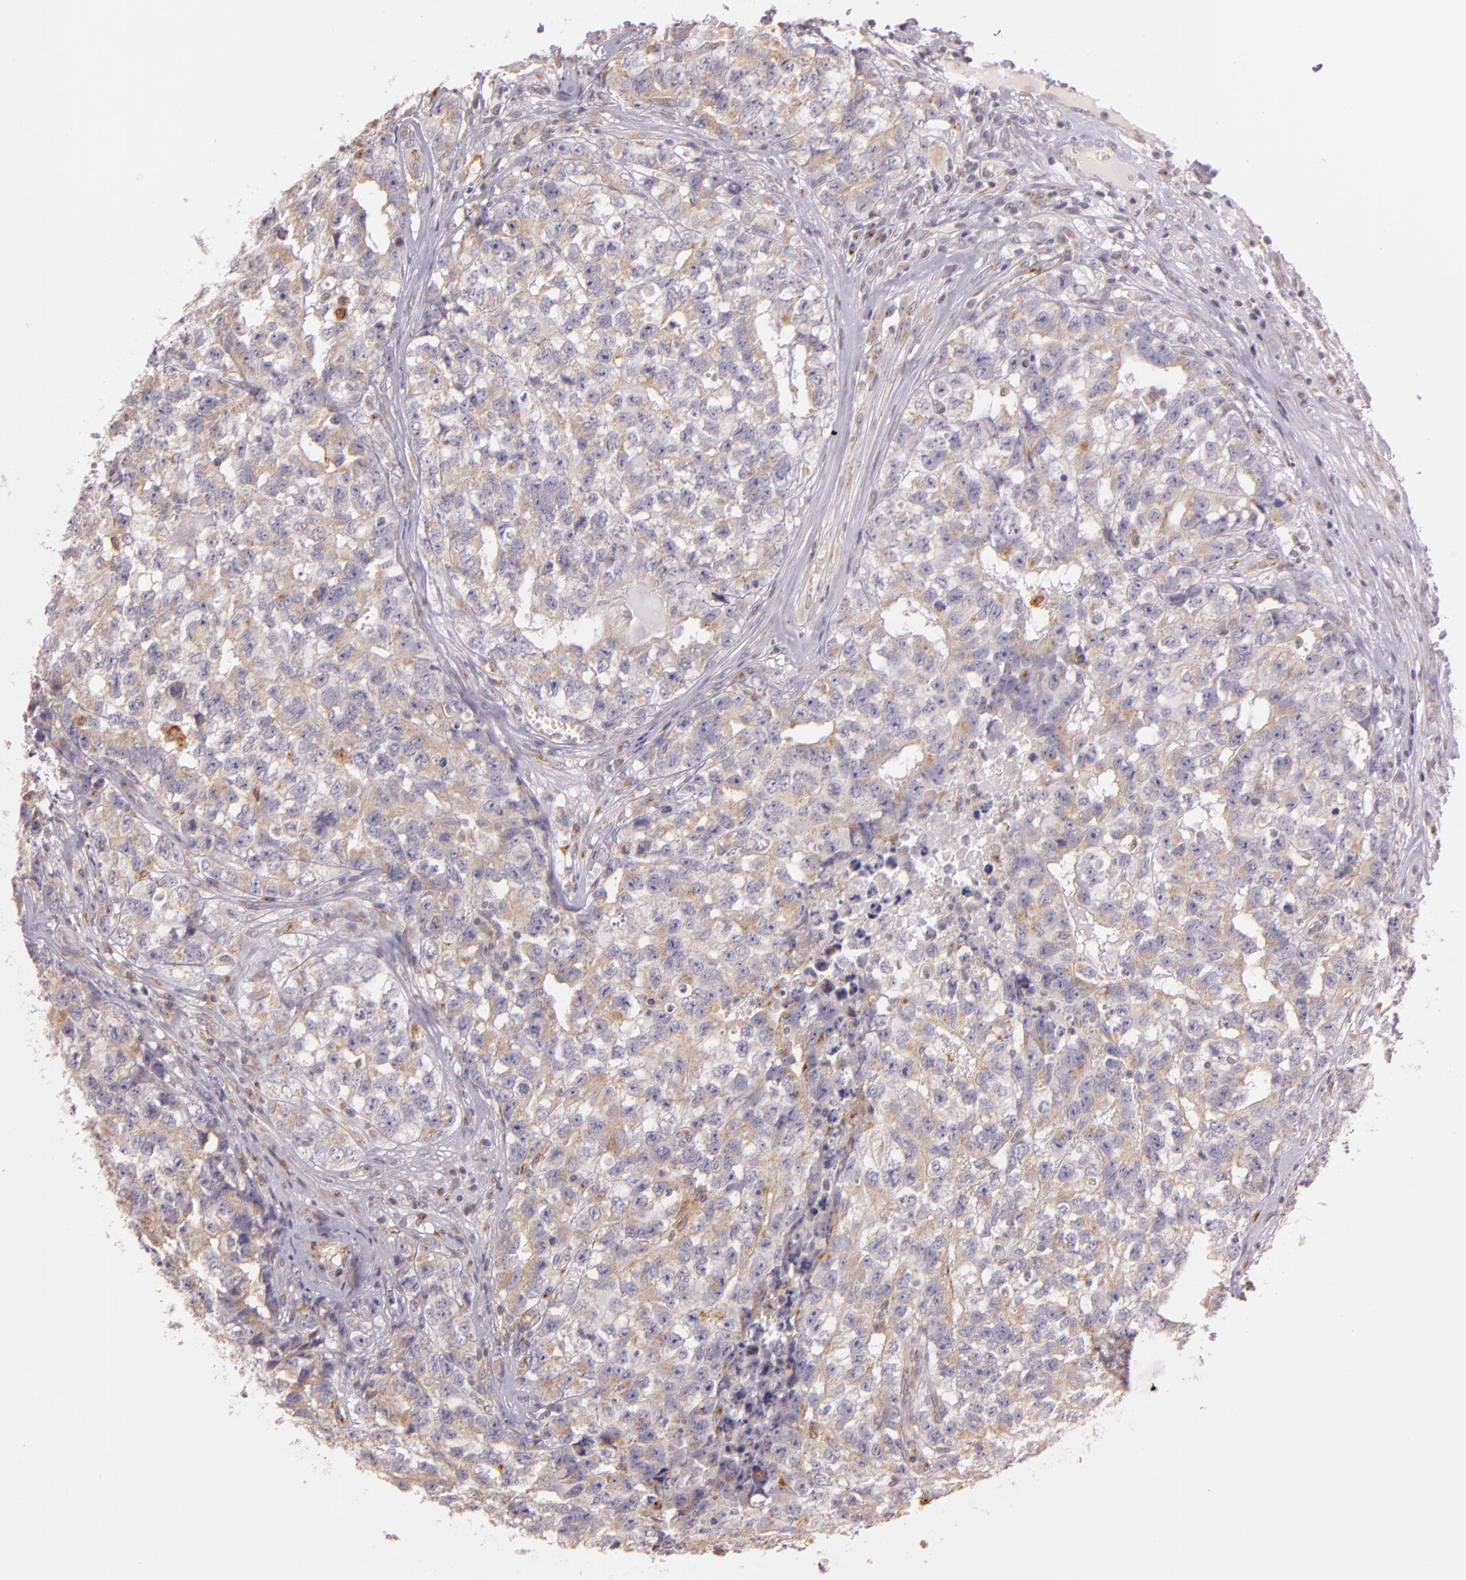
{"staining": {"intensity": "weak", "quantity": ">75%", "location": "cytoplasmic/membranous"}, "tissue": "testis cancer", "cell_type": "Tumor cells", "image_type": "cancer", "snomed": [{"axis": "morphology", "description": "Carcinoma, Embryonal, NOS"}, {"axis": "topography", "description": "Testis"}], "caption": "Embryonal carcinoma (testis) stained with DAB (3,3'-diaminobenzidine) immunohistochemistry (IHC) shows low levels of weak cytoplasmic/membranous staining in about >75% of tumor cells. (DAB IHC, brown staining for protein, blue staining for nuclei).", "gene": "LGMN", "patient": {"sex": "male", "age": 31}}